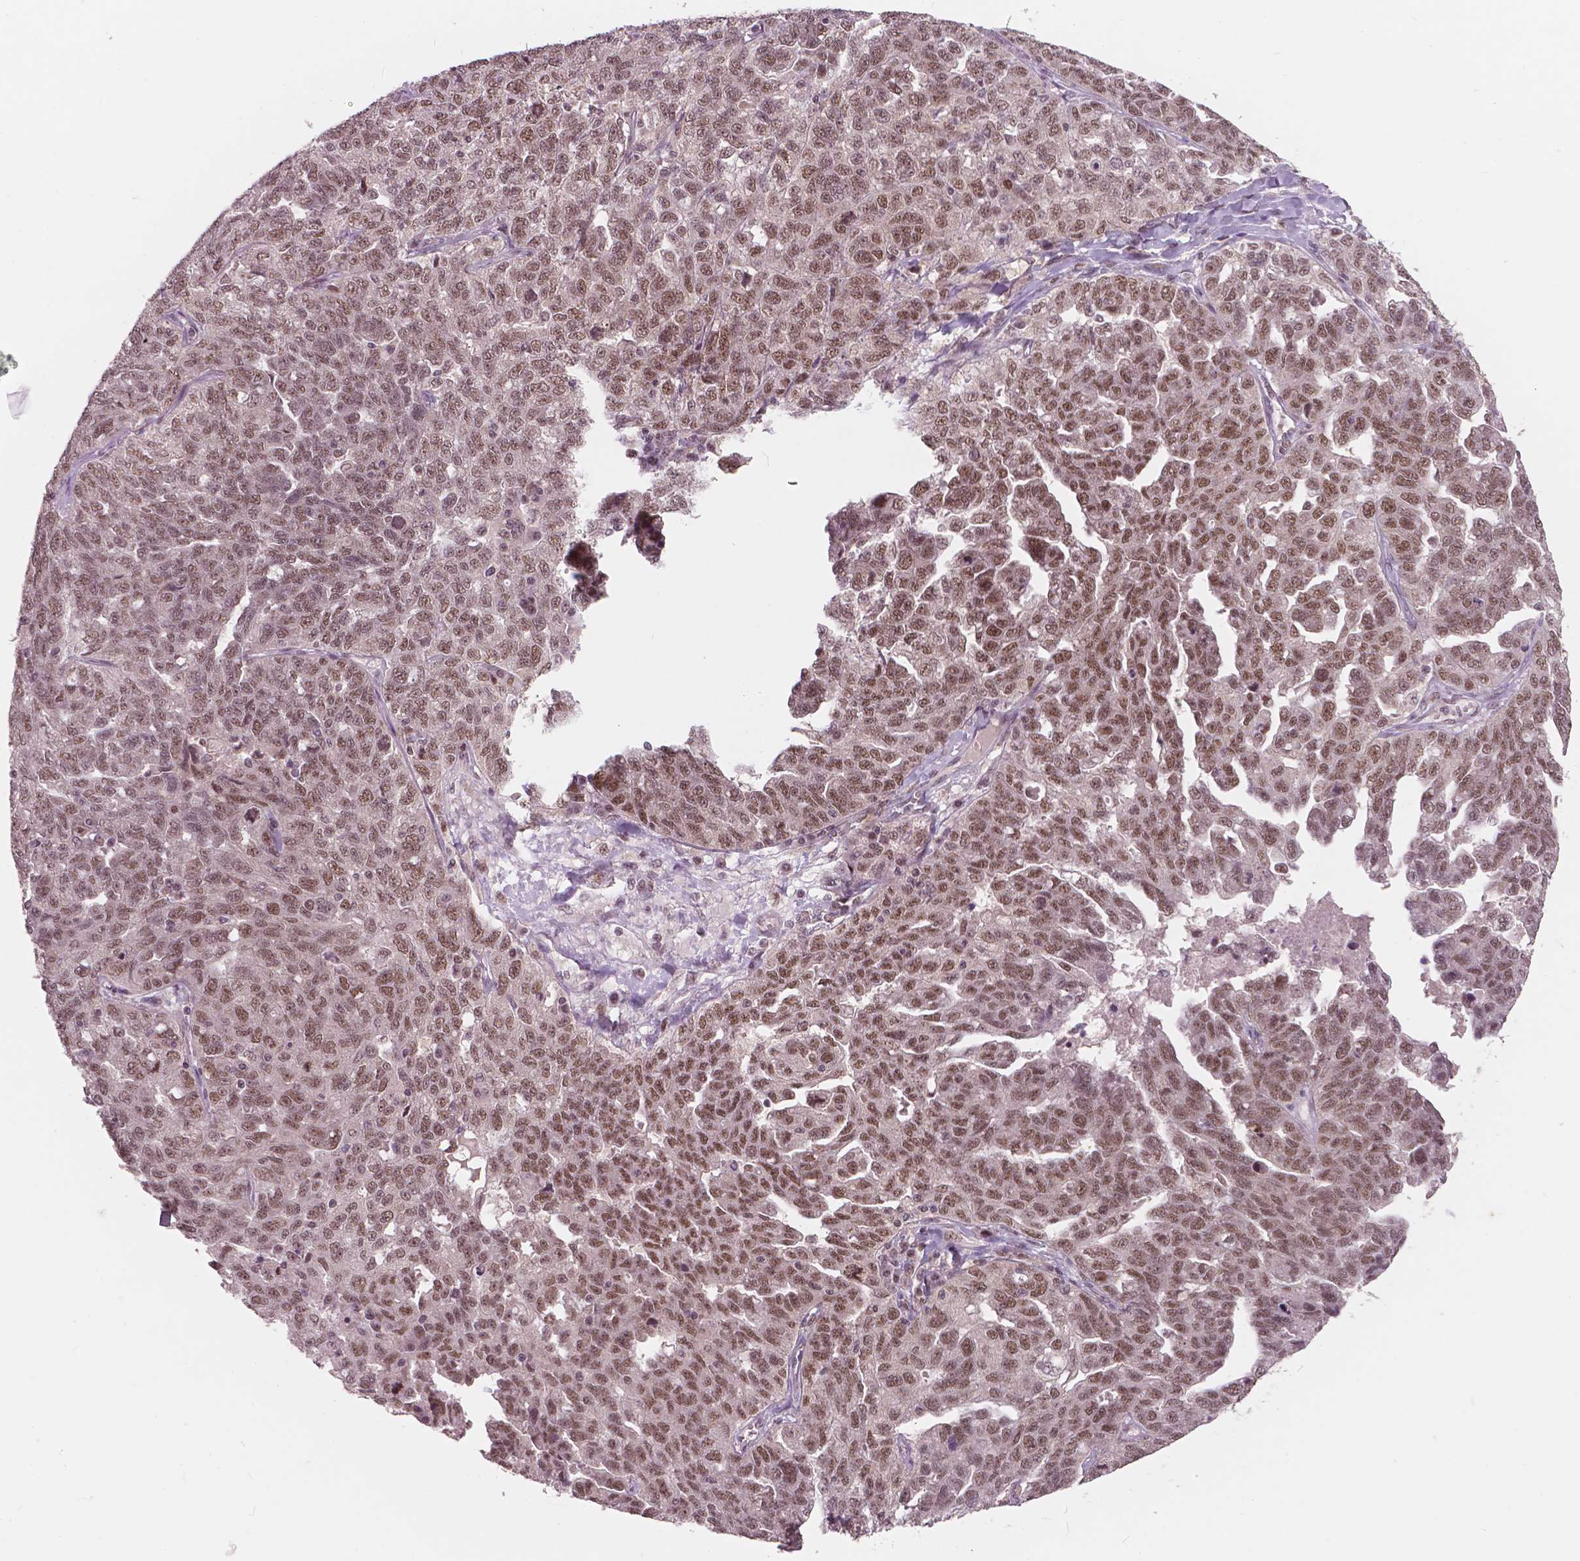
{"staining": {"intensity": "moderate", "quantity": ">75%", "location": "nuclear"}, "tissue": "ovarian cancer", "cell_type": "Tumor cells", "image_type": "cancer", "snomed": [{"axis": "morphology", "description": "Cystadenocarcinoma, serous, NOS"}, {"axis": "topography", "description": "Ovary"}], "caption": "Immunohistochemistry (IHC) (DAB) staining of ovarian cancer shows moderate nuclear protein staining in approximately >75% of tumor cells. (DAB IHC, brown staining for protein, blue staining for nuclei).", "gene": "NSD2", "patient": {"sex": "female", "age": 71}}